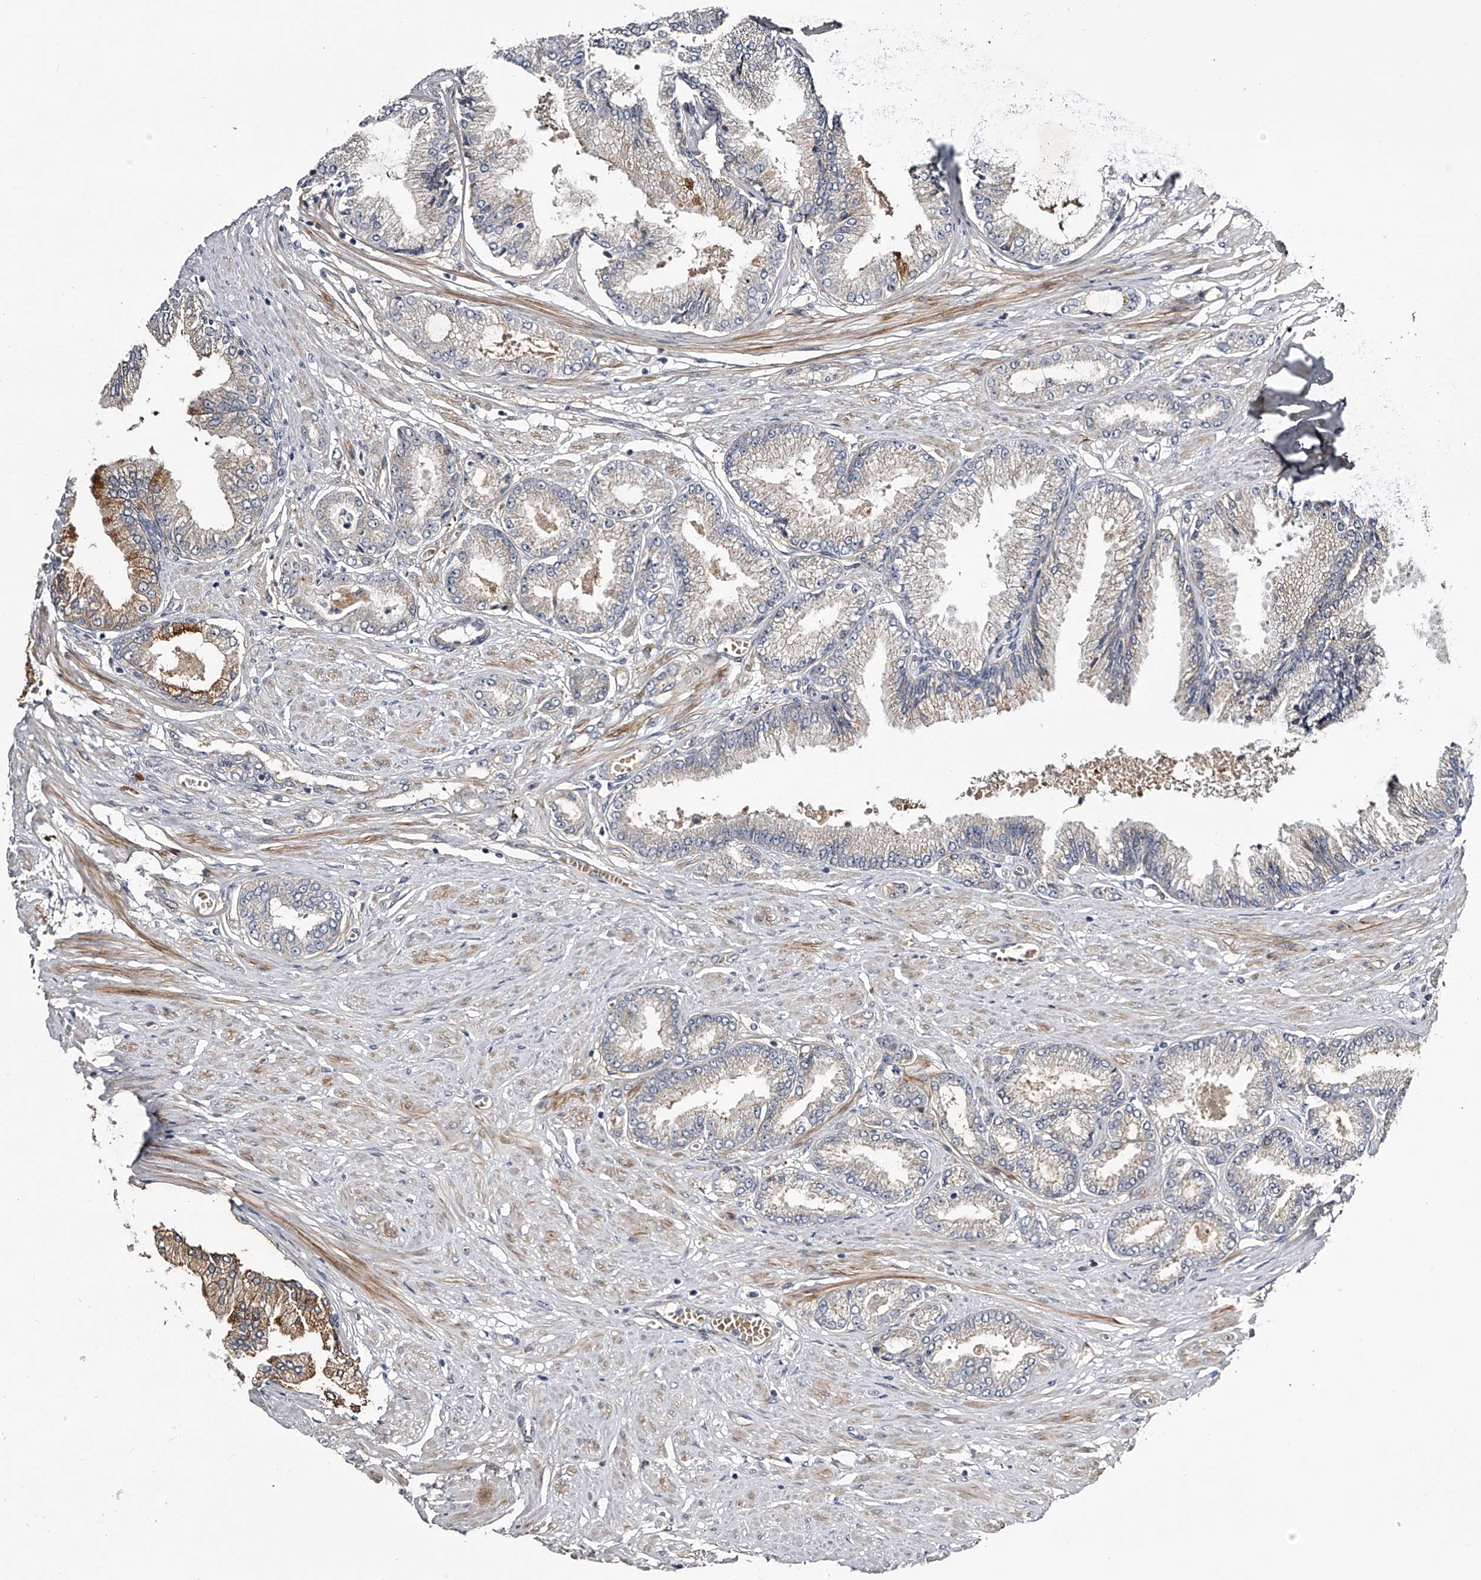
{"staining": {"intensity": "negative", "quantity": "none", "location": "none"}, "tissue": "prostate cancer", "cell_type": "Tumor cells", "image_type": "cancer", "snomed": [{"axis": "morphology", "description": "Adenocarcinoma, Low grade"}, {"axis": "topography", "description": "Prostate"}], "caption": "This is an IHC image of human prostate cancer (adenocarcinoma (low-grade)). There is no expression in tumor cells.", "gene": "MDN1", "patient": {"sex": "male", "age": 63}}